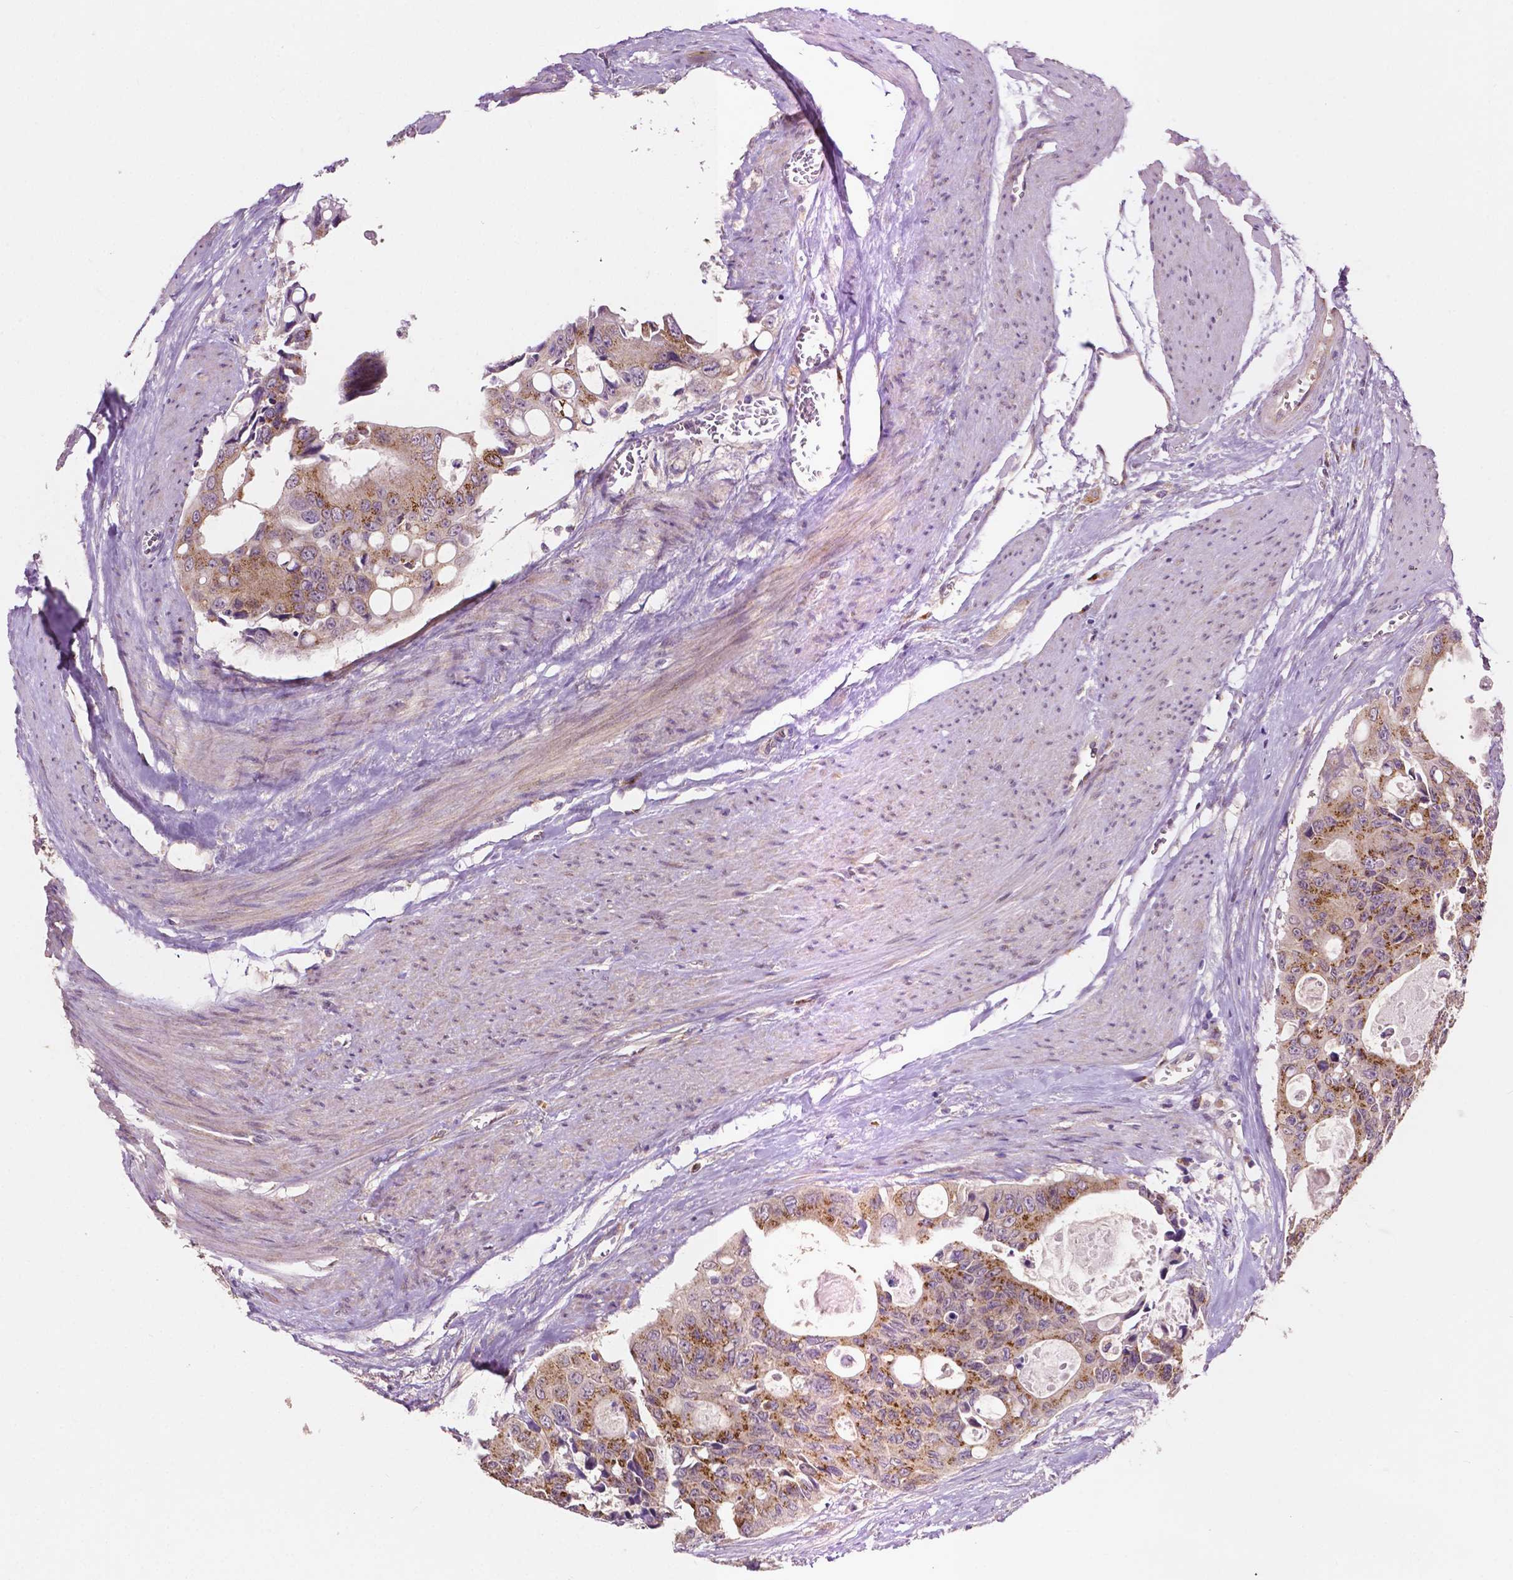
{"staining": {"intensity": "moderate", "quantity": ">75%", "location": "cytoplasmic/membranous"}, "tissue": "colorectal cancer", "cell_type": "Tumor cells", "image_type": "cancer", "snomed": [{"axis": "morphology", "description": "Adenocarcinoma, NOS"}, {"axis": "topography", "description": "Rectum"}], "caption": "A brown stain labels moderate cytoplasmic/membranous positivity of a protein in colorectal cancer tumor cells.", "gene": "EBAG9", "patient": {"sex": "male", "age": 76}}